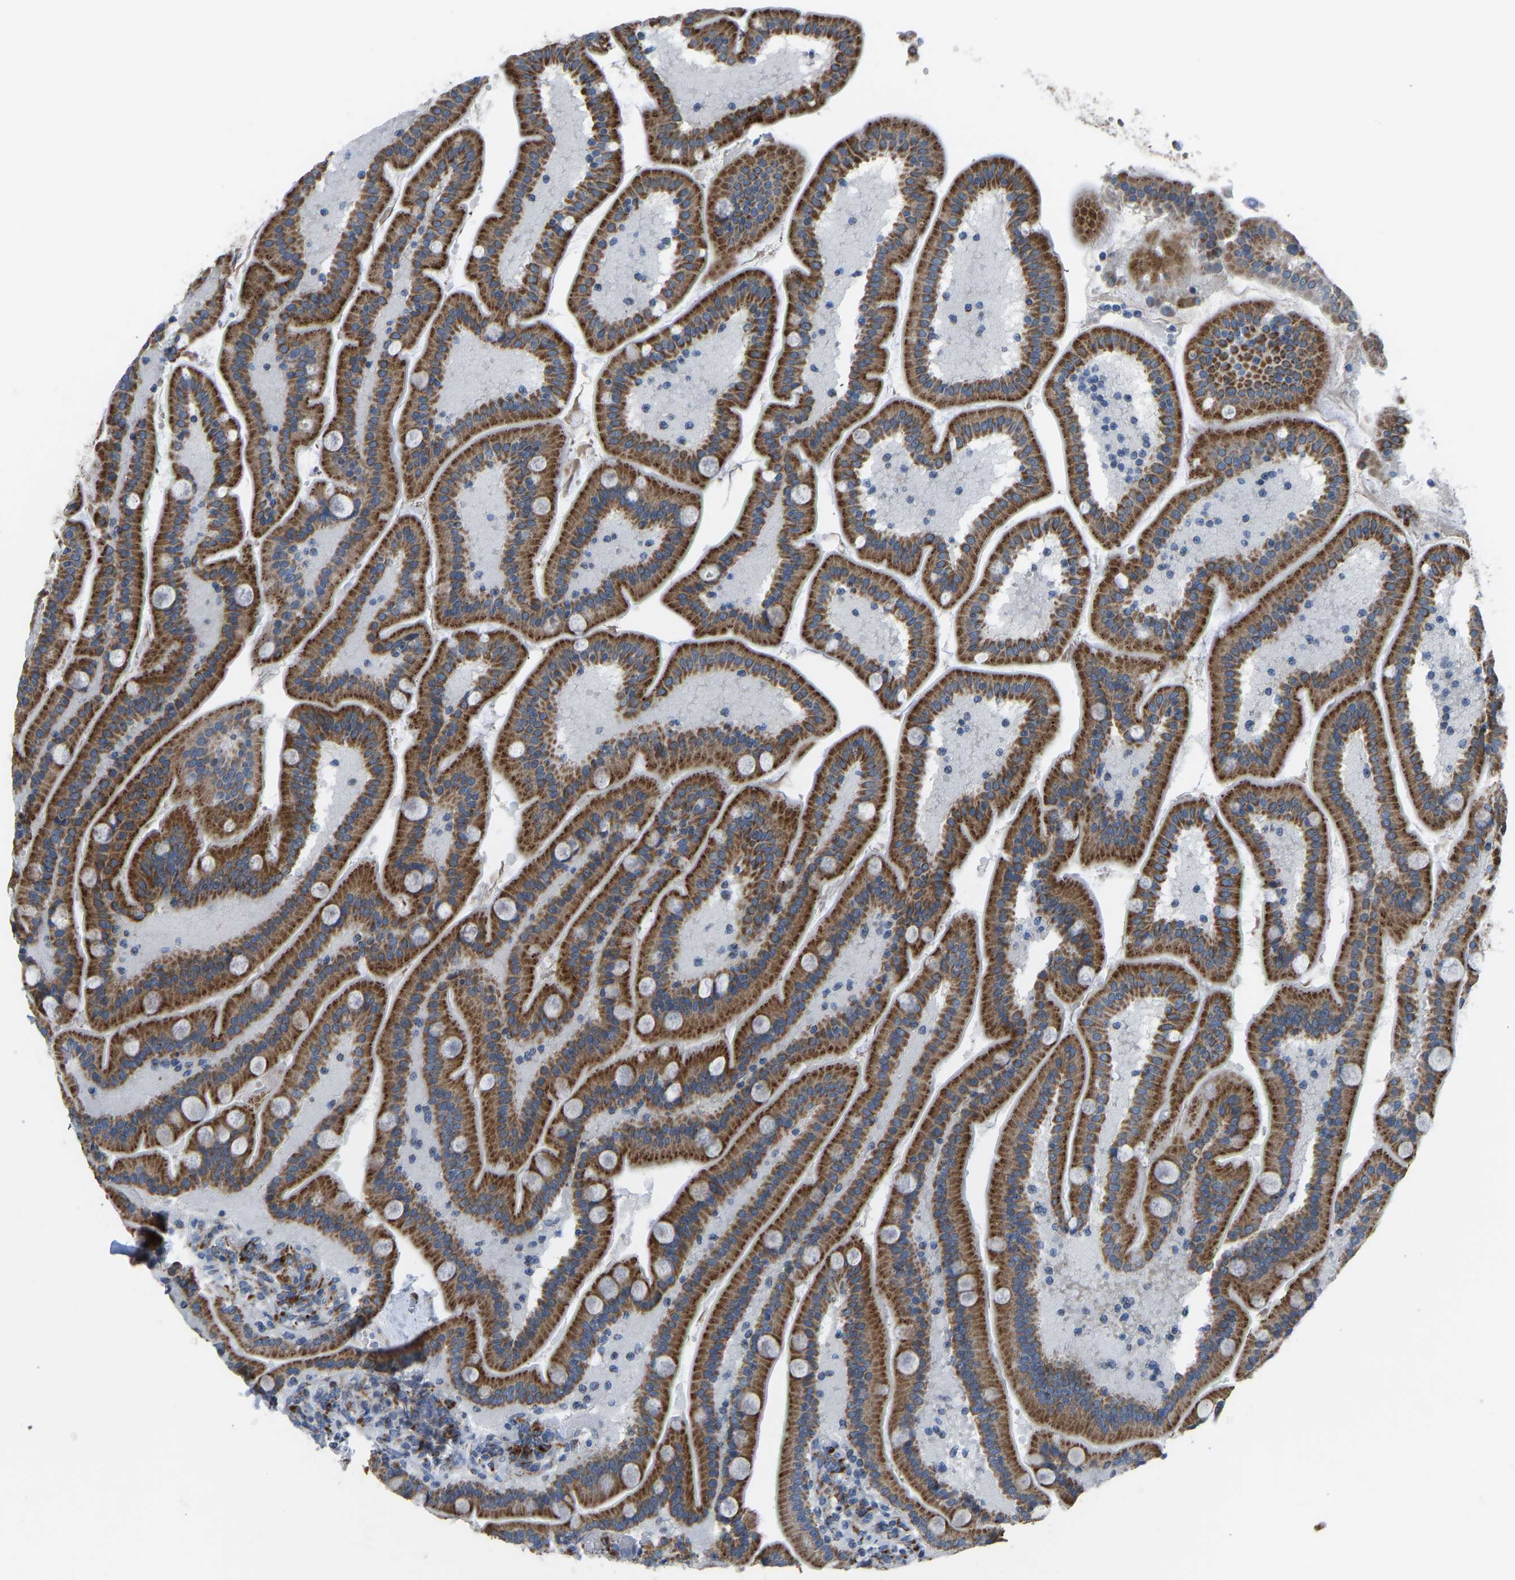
{"staining": {"intensity": "strong", "quantity": ">75%", "location": "cytoplasmic/membranous"}, "tissue": "duodenum", "cell_type": "Glandular cells", "image_type": "normal", "snomed": [{"axis": "morphology", "description": "Normal tissue, NOS"}, {"axis": "topography", "description": "Duodenum"}], "caption": "Glandular cells exhibit high levels of strong cytoplasmic/membranous staining in about >75% of cells in unremarkable human duodenum.", "gene": "SMIM20", "patient": {"sex": "male", "age": 54}}